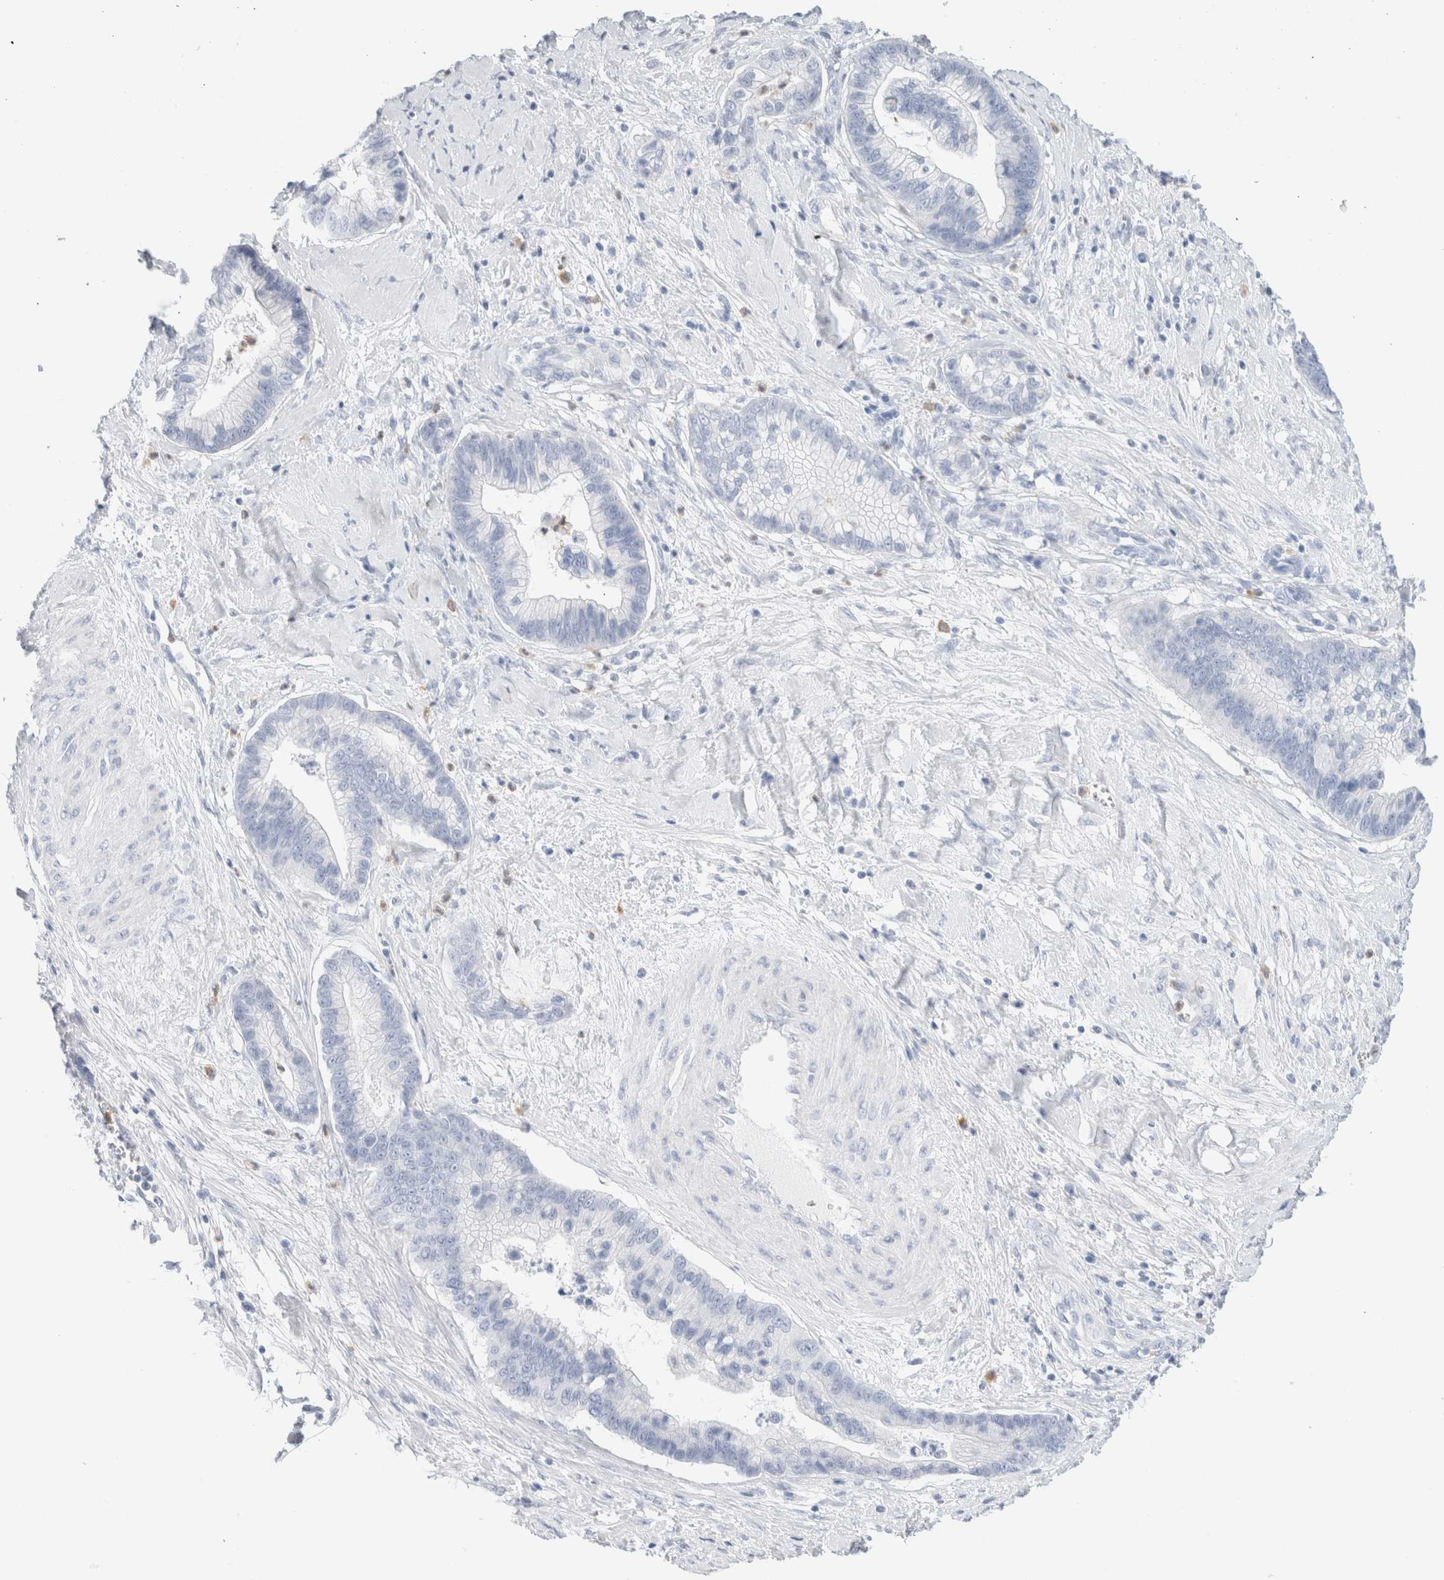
{"staining": {"intensity": "negative", "quantity": "none", "location": "none"}, "tissue": "cervical cancer", "cell_type": "Tumor cells", "image_type": "cancer", "snomed": [{"axis": "morphology", "description": "Adenocarcinoma, NOS"}, {"axis": "topography", "description": "Cervix"}], "caption": "An IHC photomicrograph of cervical cancer (adenocarcinoma) is shown. There is no staining in tumor cells of cervical cancer (adenocarcinoma). (DAB (3,3'-diaminobenzidine) immunohistochemistry, high magnification).", "gene": "ARG1", "patient": {"sex": "female", "age": 44}}